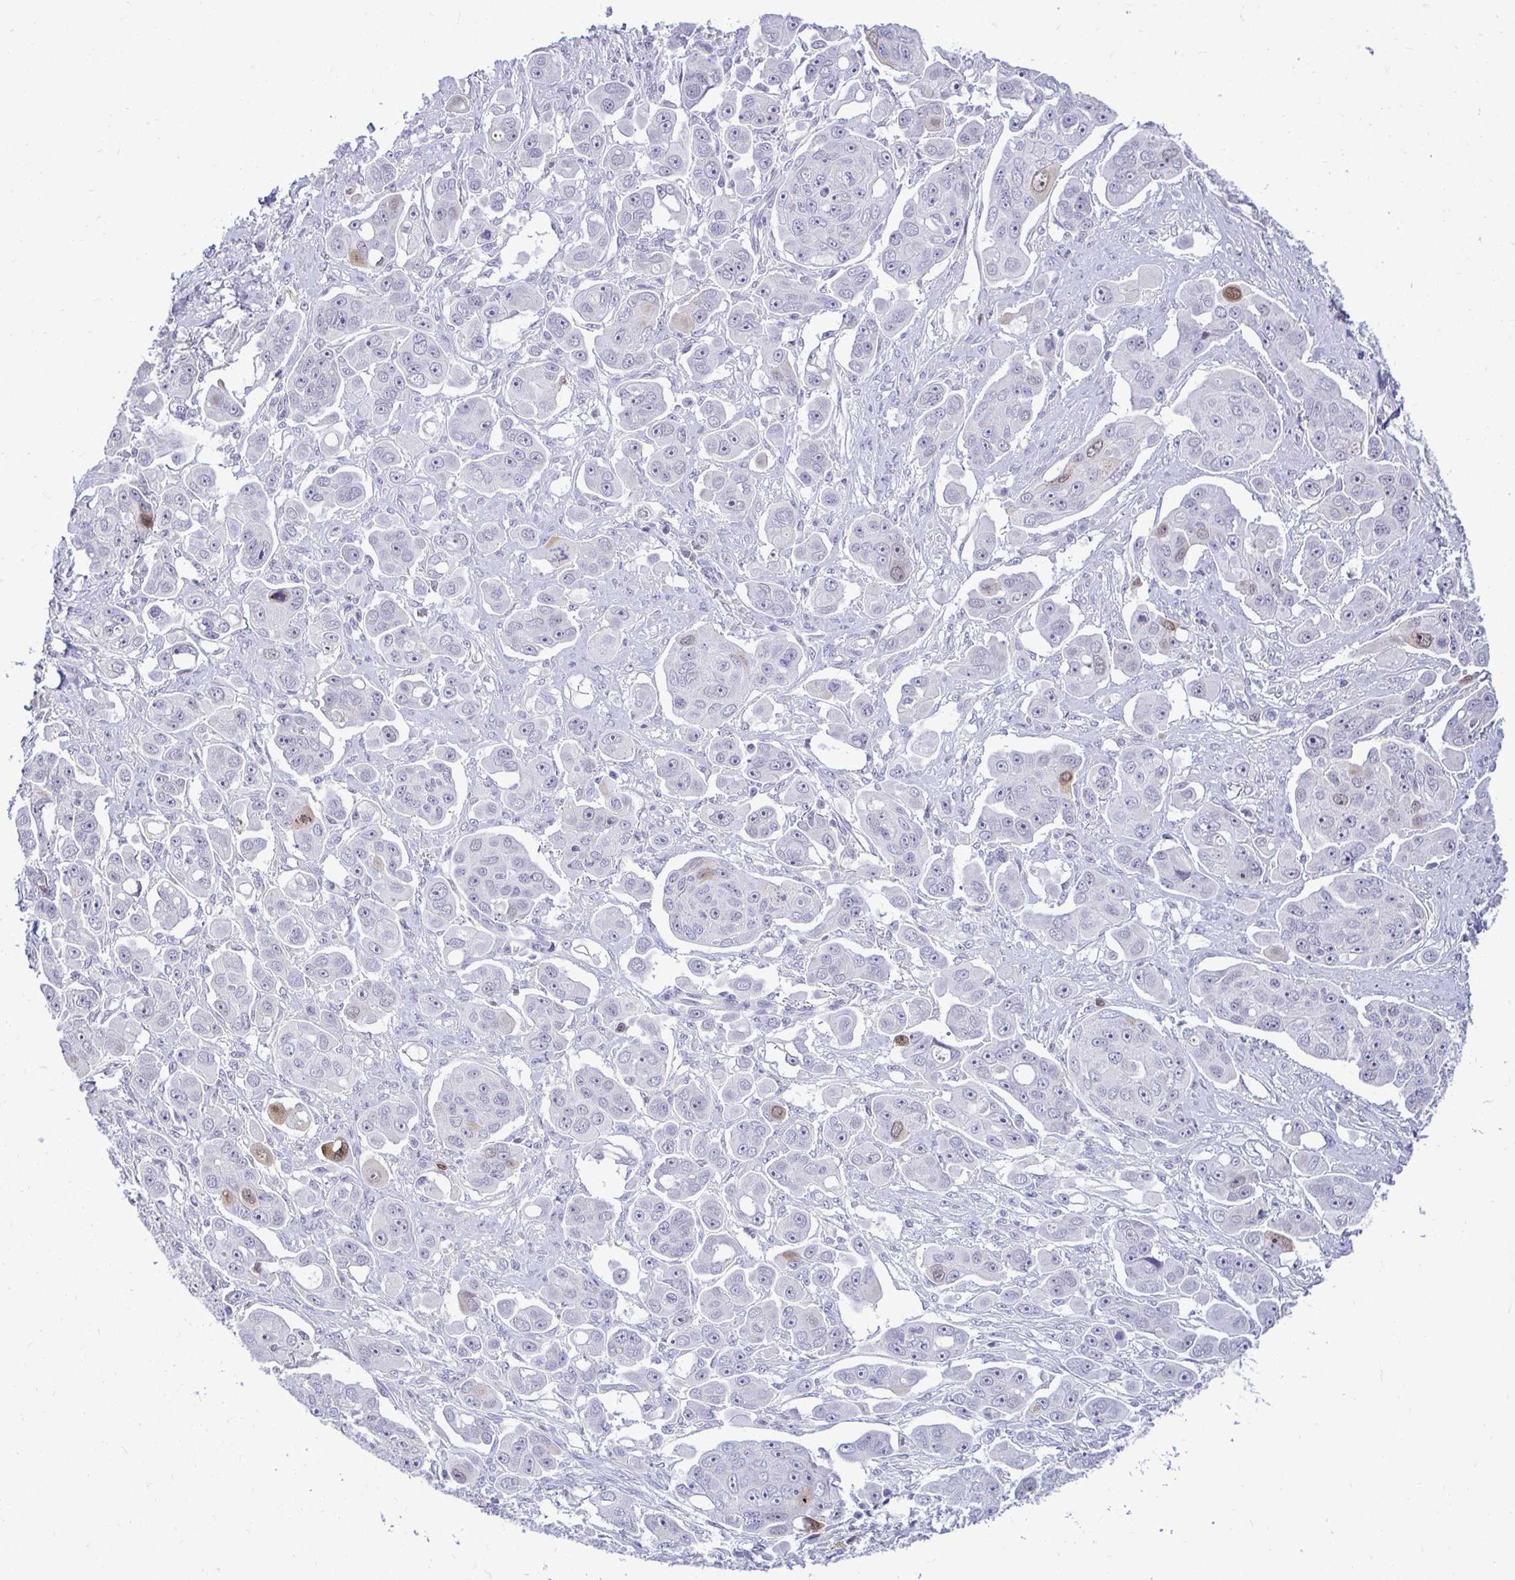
{"staining": {"intensity": "moderate", "quantity": "<25%", "location": "cytoplasmic/membranous,nuclear"}, "tissue": "ovarian cancer", "cell_type": "Tumor cells", "image_type": "cancer", "snomed": [{"axis": "morphology", "description": "Carcinoma, endometroid"}, {"axis": "topography", "description": "Ovary"}], "caption": "A high-resolution photomicrograph shows IHC staining of ovarian cancer, which exhibits moderate cytoplasmic/membranous and nuclear expression in approximately <25% of tumor cells.", "gene": "CDC20", "patient": {"sex": "female", "age": 70}}